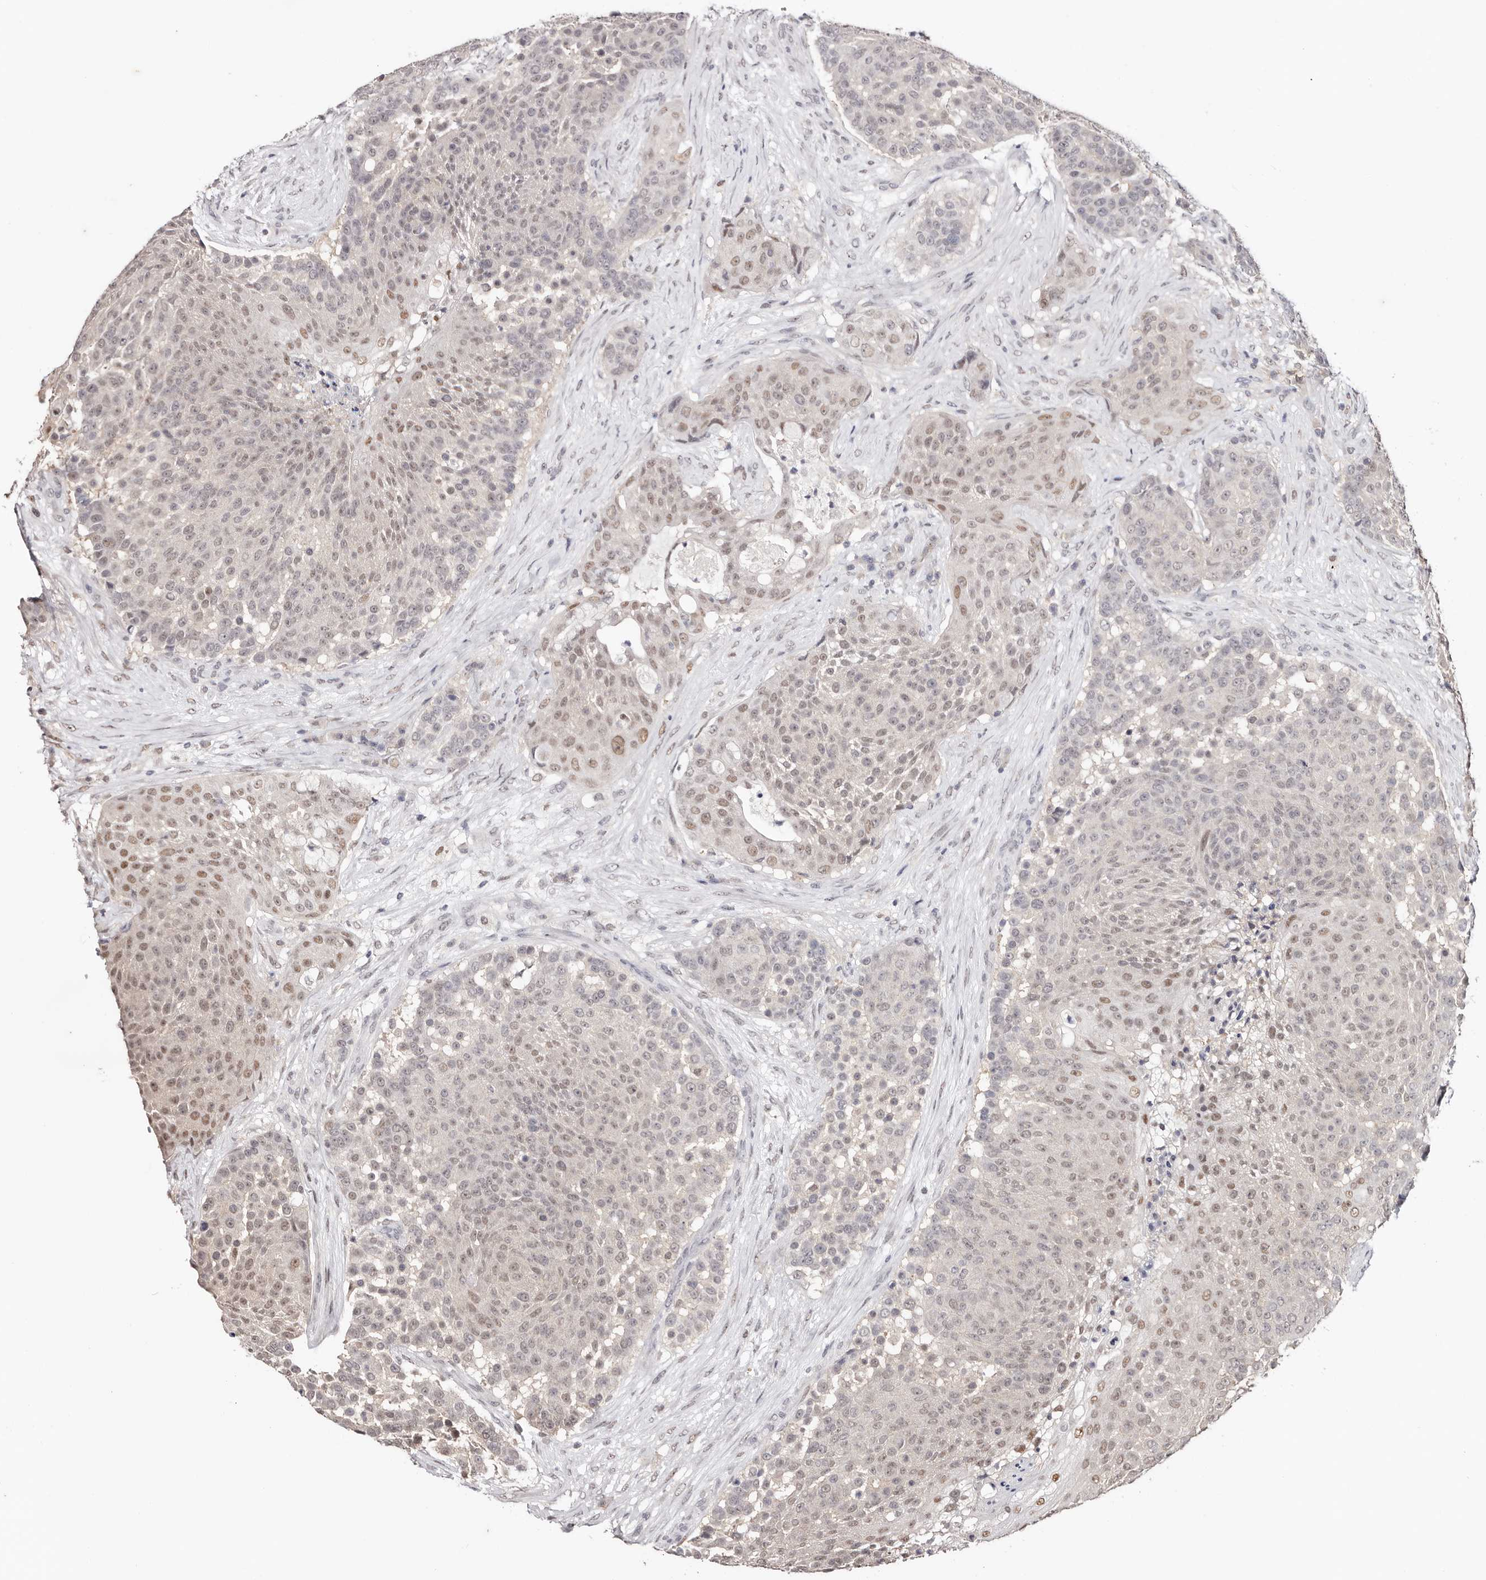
{"staining": {"intensity": "weak", "quantity": ">75%", "location": "nuclear"}, "tissue": "urothelial cancer", "cell_type": "Tumor cells", "image_type": "cancer", "snomed": [{"axis": "morphology", "description": "Urothelial carcinoma, High grade"}, {"axis": "topography", "description": "Urinary bladder"}], "caption": "Protein analysis of urothelial carcinoma (high-grade) tissue demonstrates weak nuclear staining in approximately >75% of tumor cells.", "gene": "TYW3", "patient": {"sex": "female", "age": 63}}